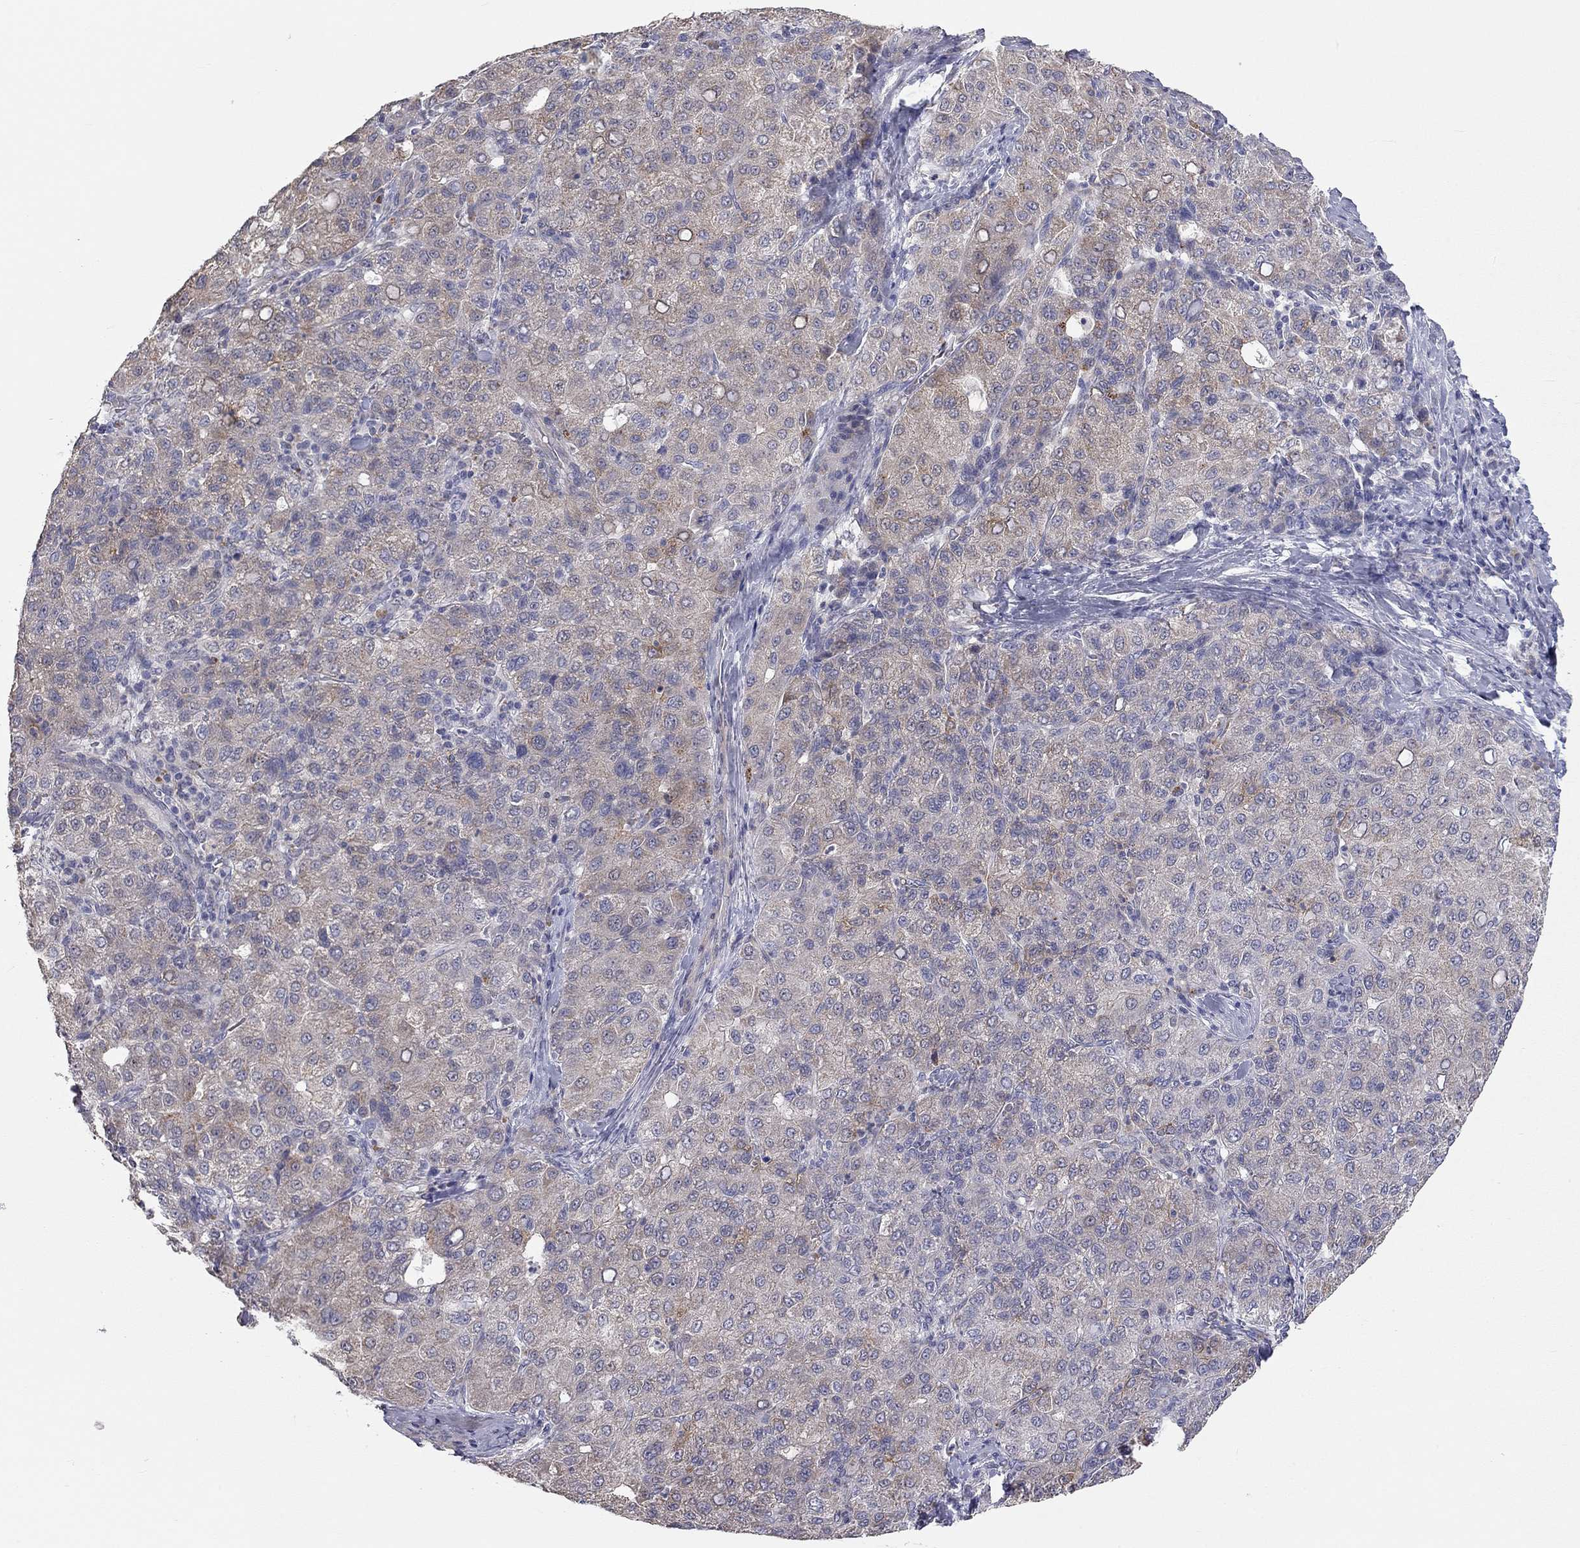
{"staining": {"intensity": "weak", "quantity": "<25%", "location": "cytoplasmic/membranous"}, "tissue": "liver cancer", "cell_type": "Tumor cells", "image_type": "cancer", "snomed": [{"axis": "morphology", "description": "Carcinoma, Hepatocellular, NOS"}, {"axis": "topography", "description": "Liver"}], "caption": "This image is of liver hepatocellular carcinoma stained with IHC to label a protein in brown with the nuclei are counter-stained blue. There is no positivity in tumor cells.", "gene": "PAPSS2", "patient": {"sex": "male", "age": 65}}